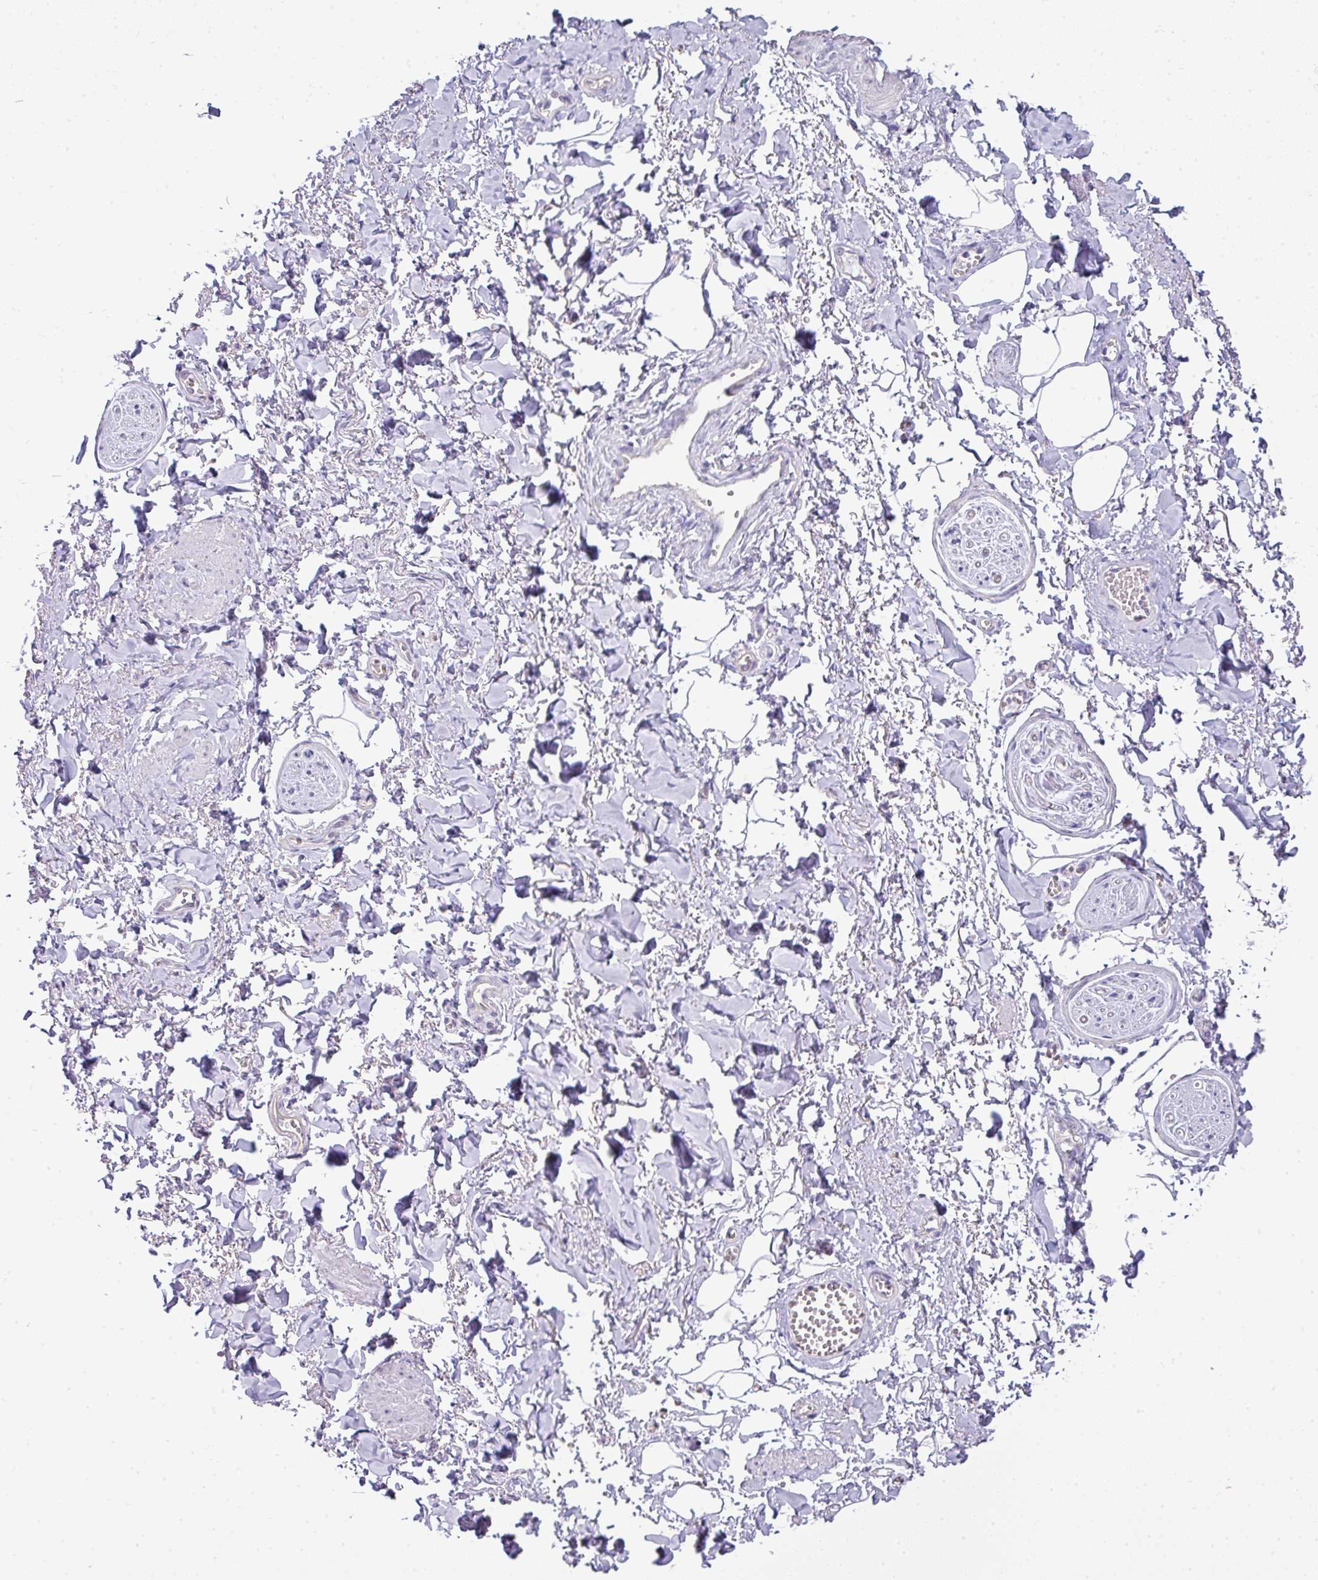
{"staining": {"intensity": "negative", "quantity": "none", "location": "none"}, "tissue": "adipose tissue", "cell_type": "Adipocytes", "image_type": "normal", "snomed": [{"axis": "morphology", "description": "Normal tissue, NOS"}, {"axis": "topography", "description": "Vulva"}, {"axis": "topography", "description": "Vagina"}, {"axis": "topography", "description": "Peripheral nerve tissue"}], "caption": "IHC photomicrograph of benign adipose tissue stained for a protein (brown), which shows no expression in adipocytes.", "gene": "GCG", "patient": {"sex": "female", "age": 66}}